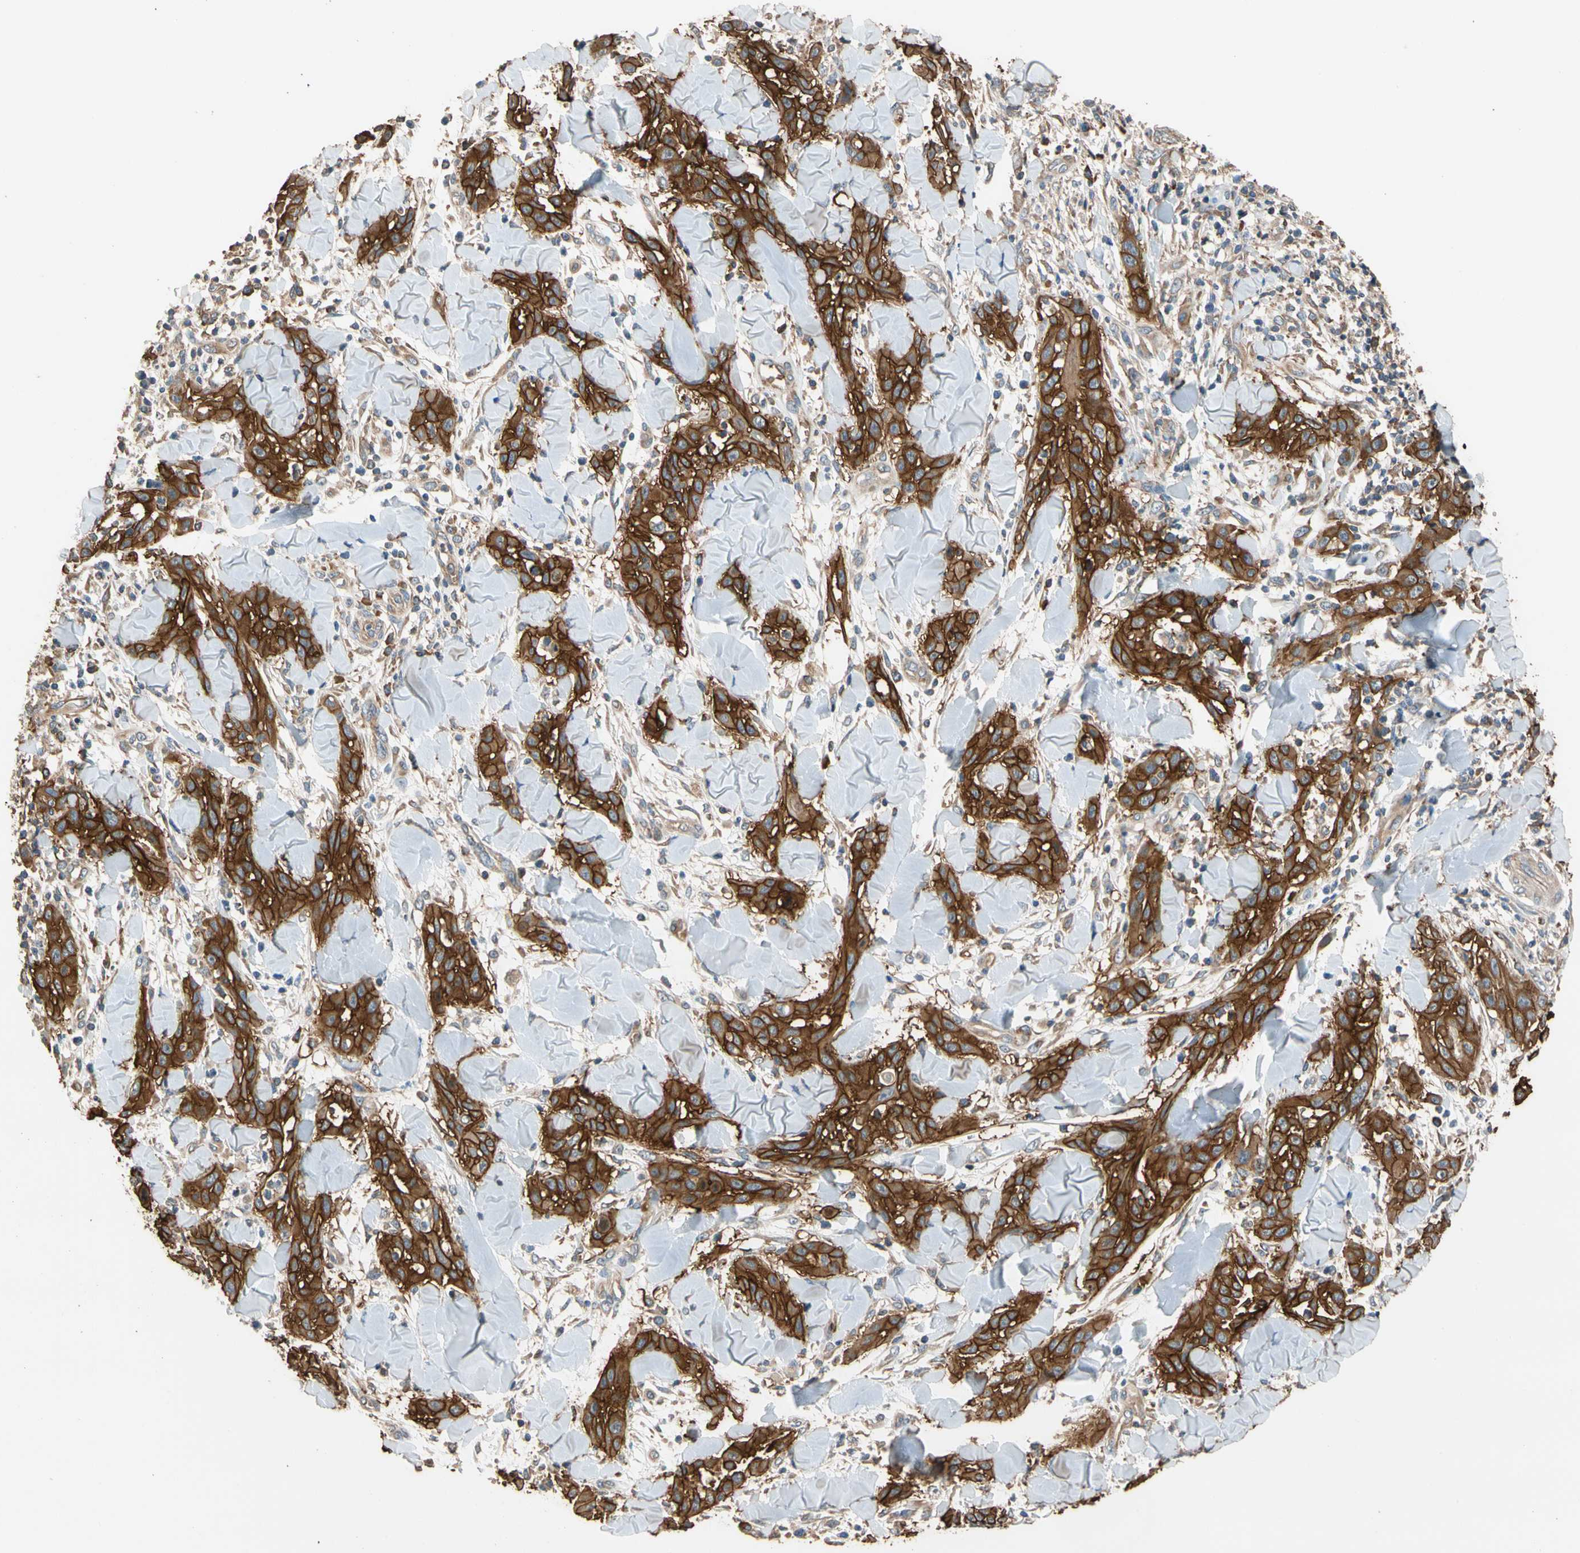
{"staining": {"intensity": "strong", "quantity": ">75%", "location": "cytoplasmic/membranous"}, "tissue": "skin cancer", "cell_type": "Tumor cells", "image_type": "cancer", "snomed": [{"axis": "morphology", "description": "Squamous cell carcinoma, NOS"}, {"axis": "topography", "description": "Skin"}], "caption": "Immunohistochemical staining of human skin squamous cell carcinoma reveals strong cytoplasmic/membranous protein staining in about >75% of tumor cells. The protein of interest is stained brown, and the nuclei are stained in blue (DAB IHC with brightfield microscopy, high magnification).", "gene": "RIOK2", "patient": {"sex": "male", "age": 24}}